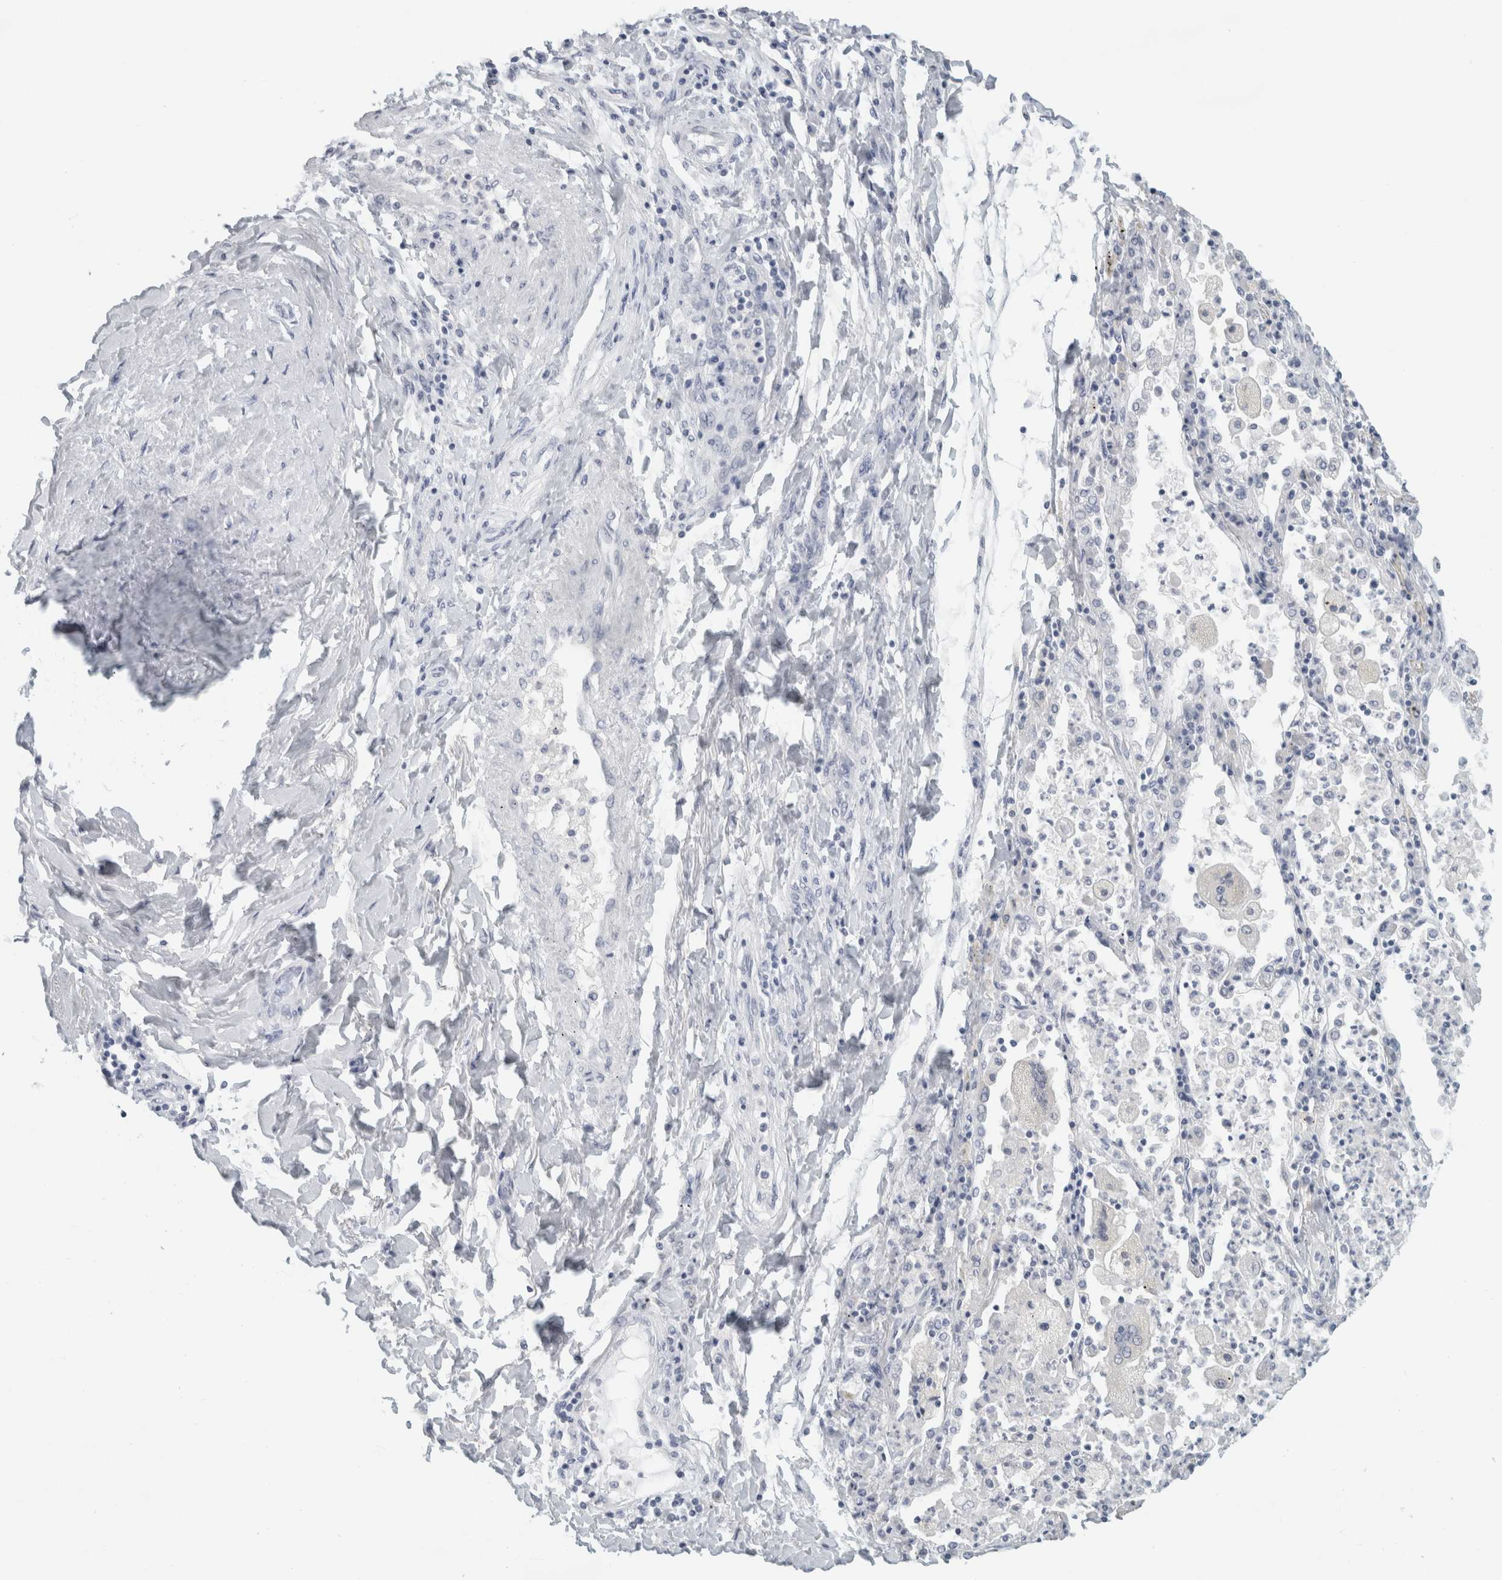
{"staining": {"intensity": "negative", "quantity": "none", "location": "none"}, "tissue": "lung cancer", "cell_type": "Tumor cells", "image_type": "cancer", "snomed": [{"axis": "morphology", "description": "Normal tissue, NOS"}, {"axis": "morphology", "description": "Squamous cell carcinoma, NOS"}, {"axis": "topography", "description": "Lymph node"}, {"axis": "topography", "description": "Cartilage tissue"}, {"axis": "topography", "description": "Bronchus"}, {"axis": "topography", "description": "Lung"}, {"axis": "topography", "description": "Peripheral nerve tissue"}], "caption": "The image displays no significant positivity in tumor cells of squamous cell carcinoma (lung).", "gene": "SLC28A3", "patient": {"sex": "female", "age": 49}}